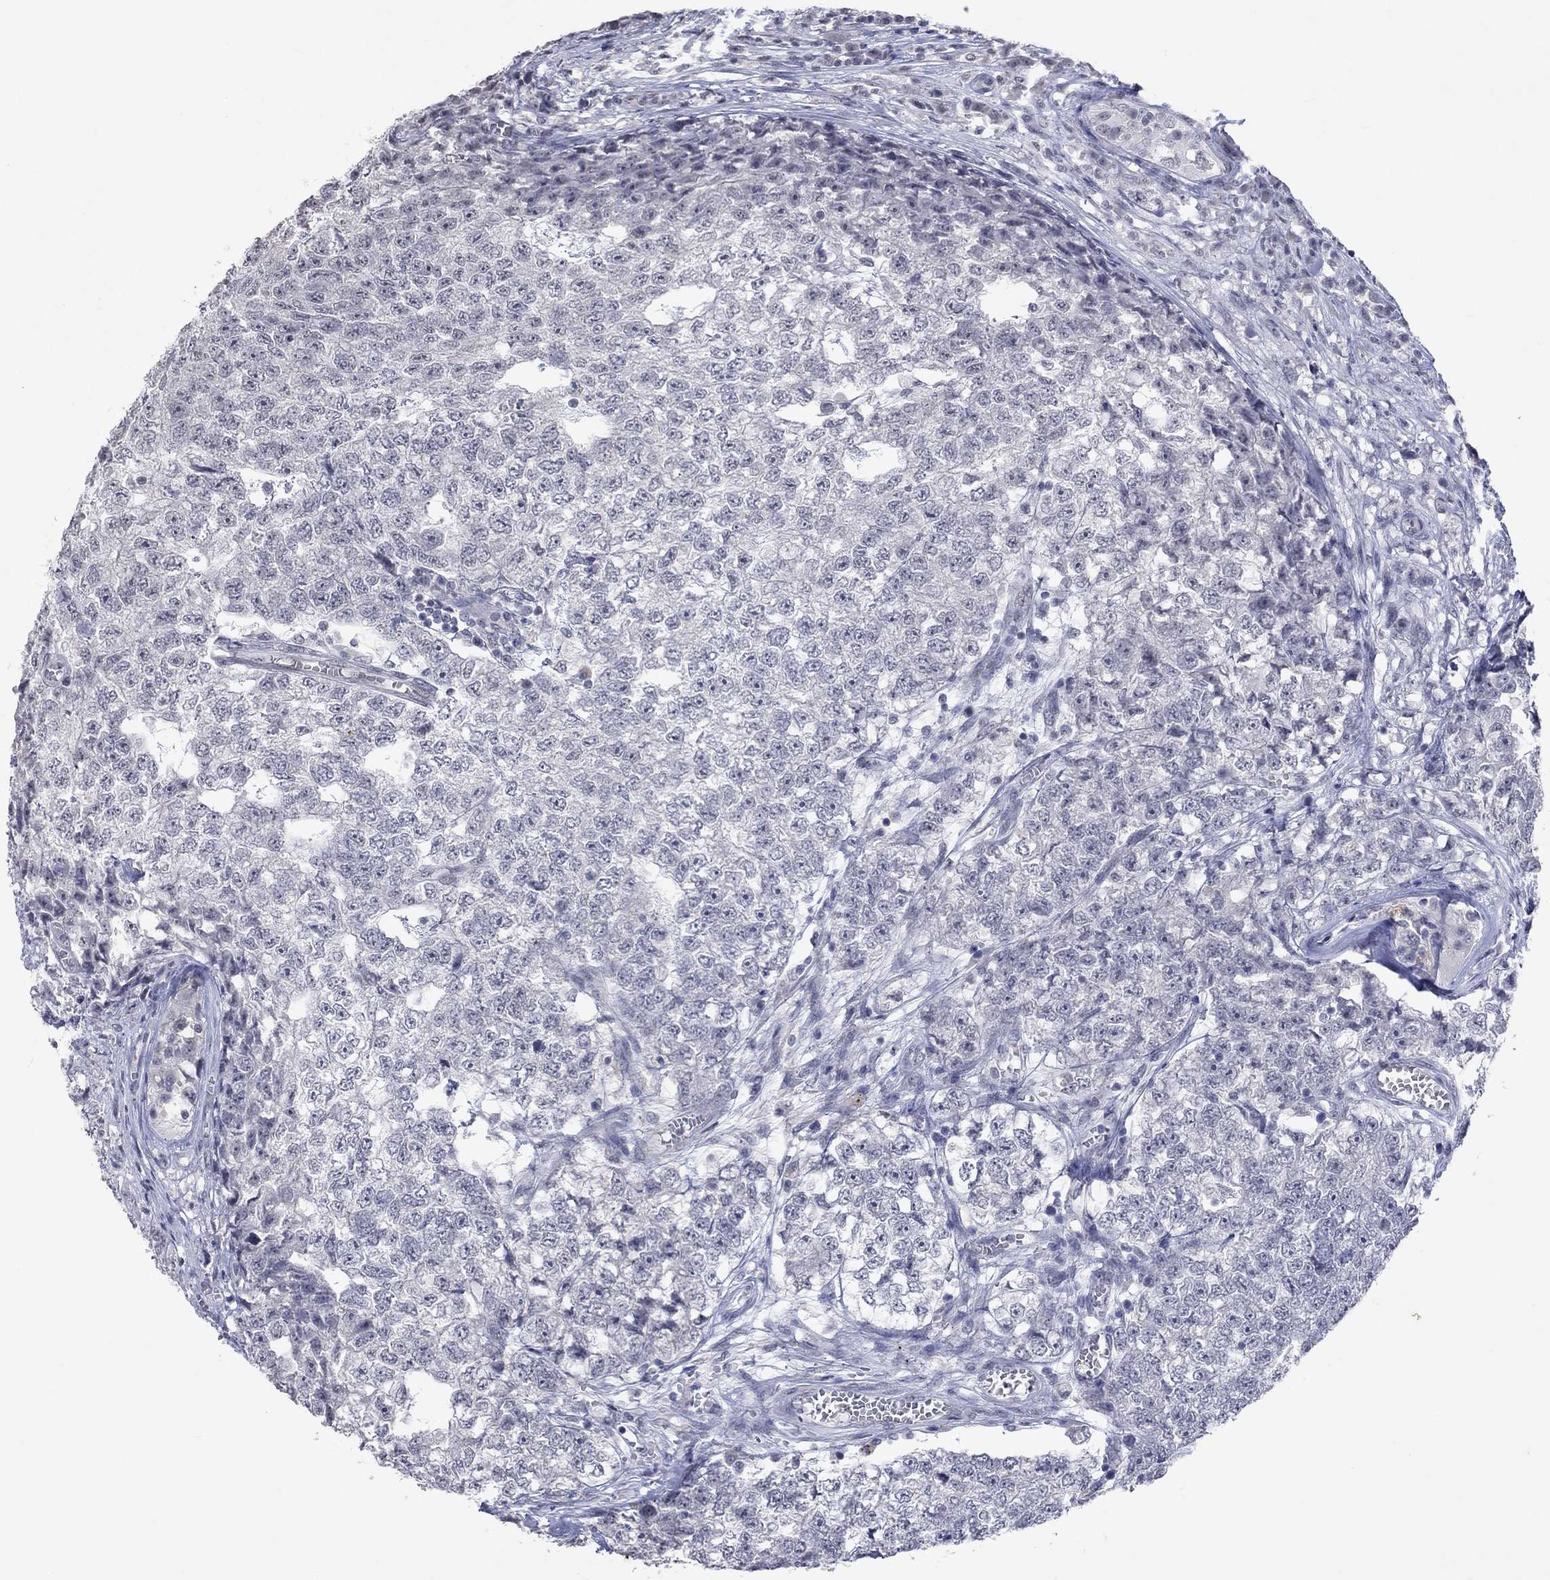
{"staining": {"intensity": "negative", "quantity": "none", "location": "none"}, "tissue": "testis cancer", "cell_type": "Tumor cells", "image_type": "cancer", "snomed": [{"axis": "morphology", "description": "Seminoma, NOS"}, {"axis": "morphology", "description": "Carcinoma, Embryonal, NOS"}, {"axis": "topography", "description": "Testis"}], "caption": "Tumor cells show no significant protein positivity in embryonal carcinoma (testis). Brightfield microscopy of IHC stained with DAB (3,3'-diaminobenzidine) (brown) and hematoxylin (blue), captured at high magnification.", "gene": "TMEM143", "patient": {"sex": "male", "age": 22}}